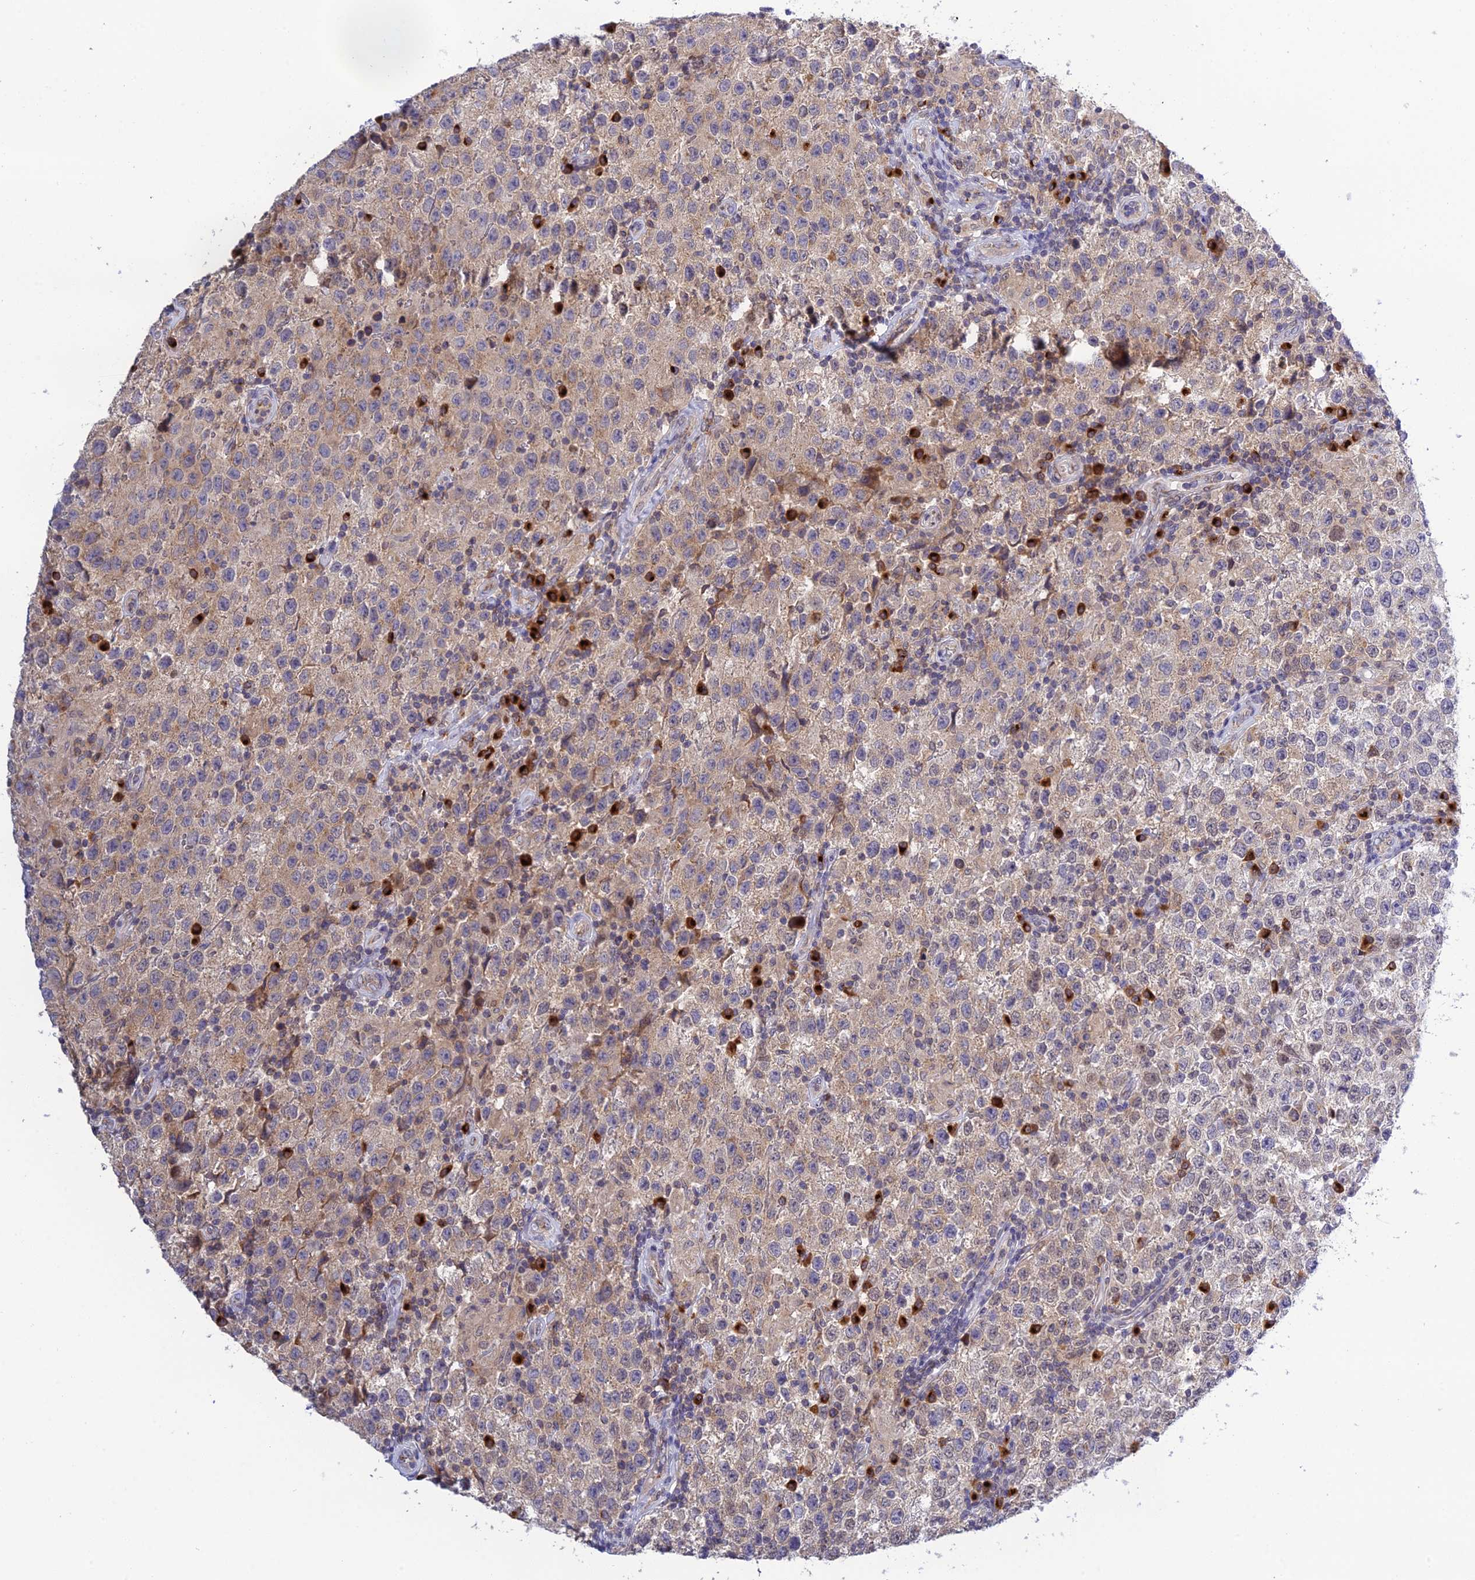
{"staining": {"intensity": "weak", "quantity": "25%-75%", "location": "cytoplasmic/membranous"}, "tissue": "testis cancer", "cell_type": "Tumor cells", "image_type": "cancer", "snomed": [{"axis": "morphology", "description": "Seminoma, NOS"}, {"axis": "morphology", "description": "Carcinoma, Embryonal, NOS"}, {"axis": "topography", "description": "Testis"}], "caption": "Tumor cells reveal low levels of weak cytoplasmic/membranous positivity in about 25%-75% of cells in seminoma (testis).", "gene": "SNX17", "patient": {"sex": "male", "age": 41}}